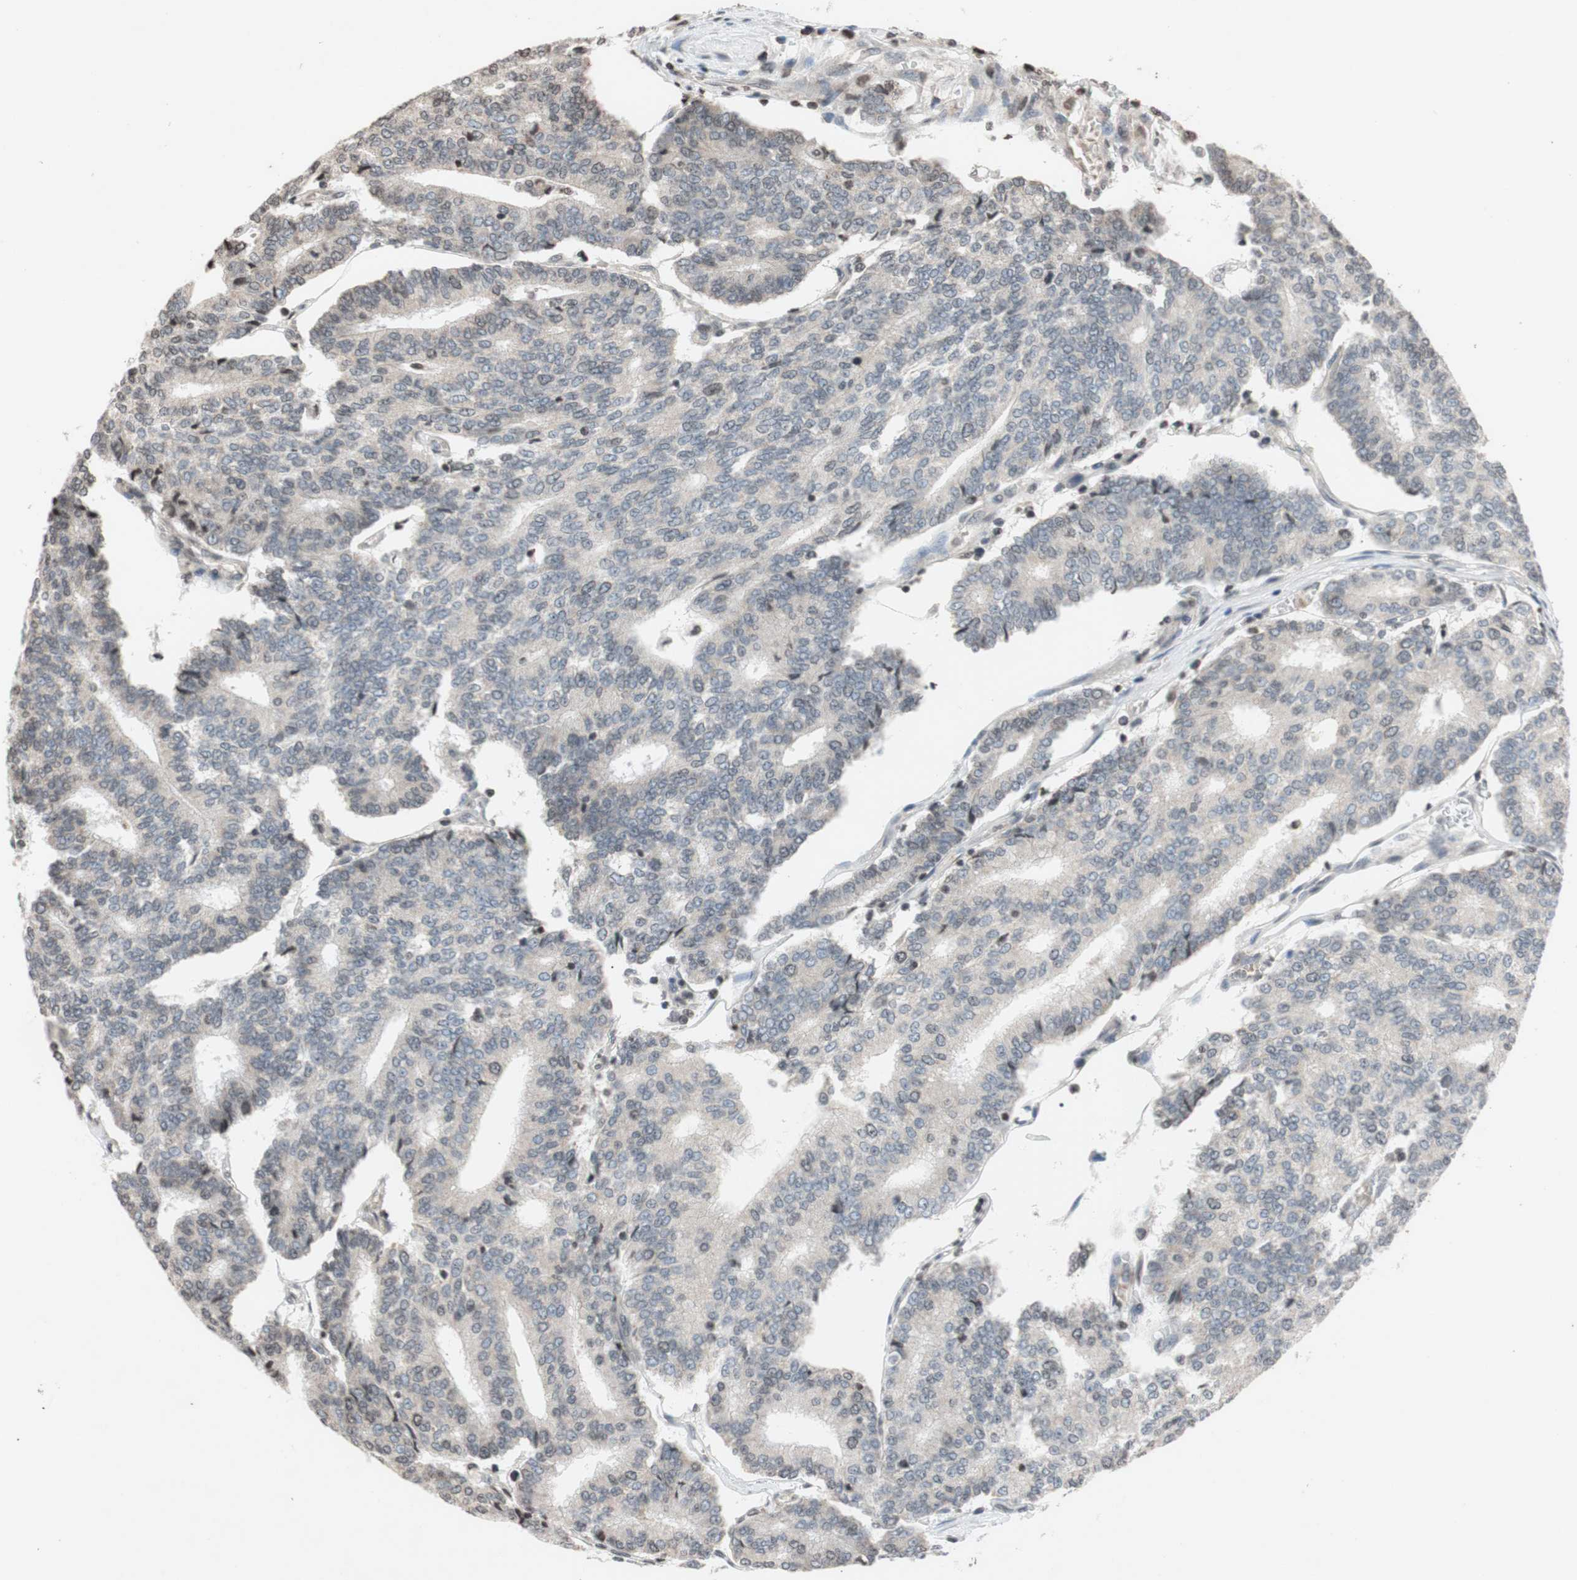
{"staining": {"intensity": "weak", "quantity": "<25%", "location": "cytoplasmic/membranous,nuclear"}, "tissue": "prostate cancer", "cell_type": "Tumor cells", "image_type": "cancer", "snomed": [{"axis": "morphology", "description": "Adenocarcinoma, High grade"}, {"axis": "topography", "description": "Prostate"}], "caption": "Immunohistochemistry histopathology image of neoplastic tissue: prostate cancer (adenocarcinoma (high-grade)) stained with DAB exhibits no significant protein expression in tumor cells.", "gene": "MCM6", "patient": {"sex": "male", "age": 55}}